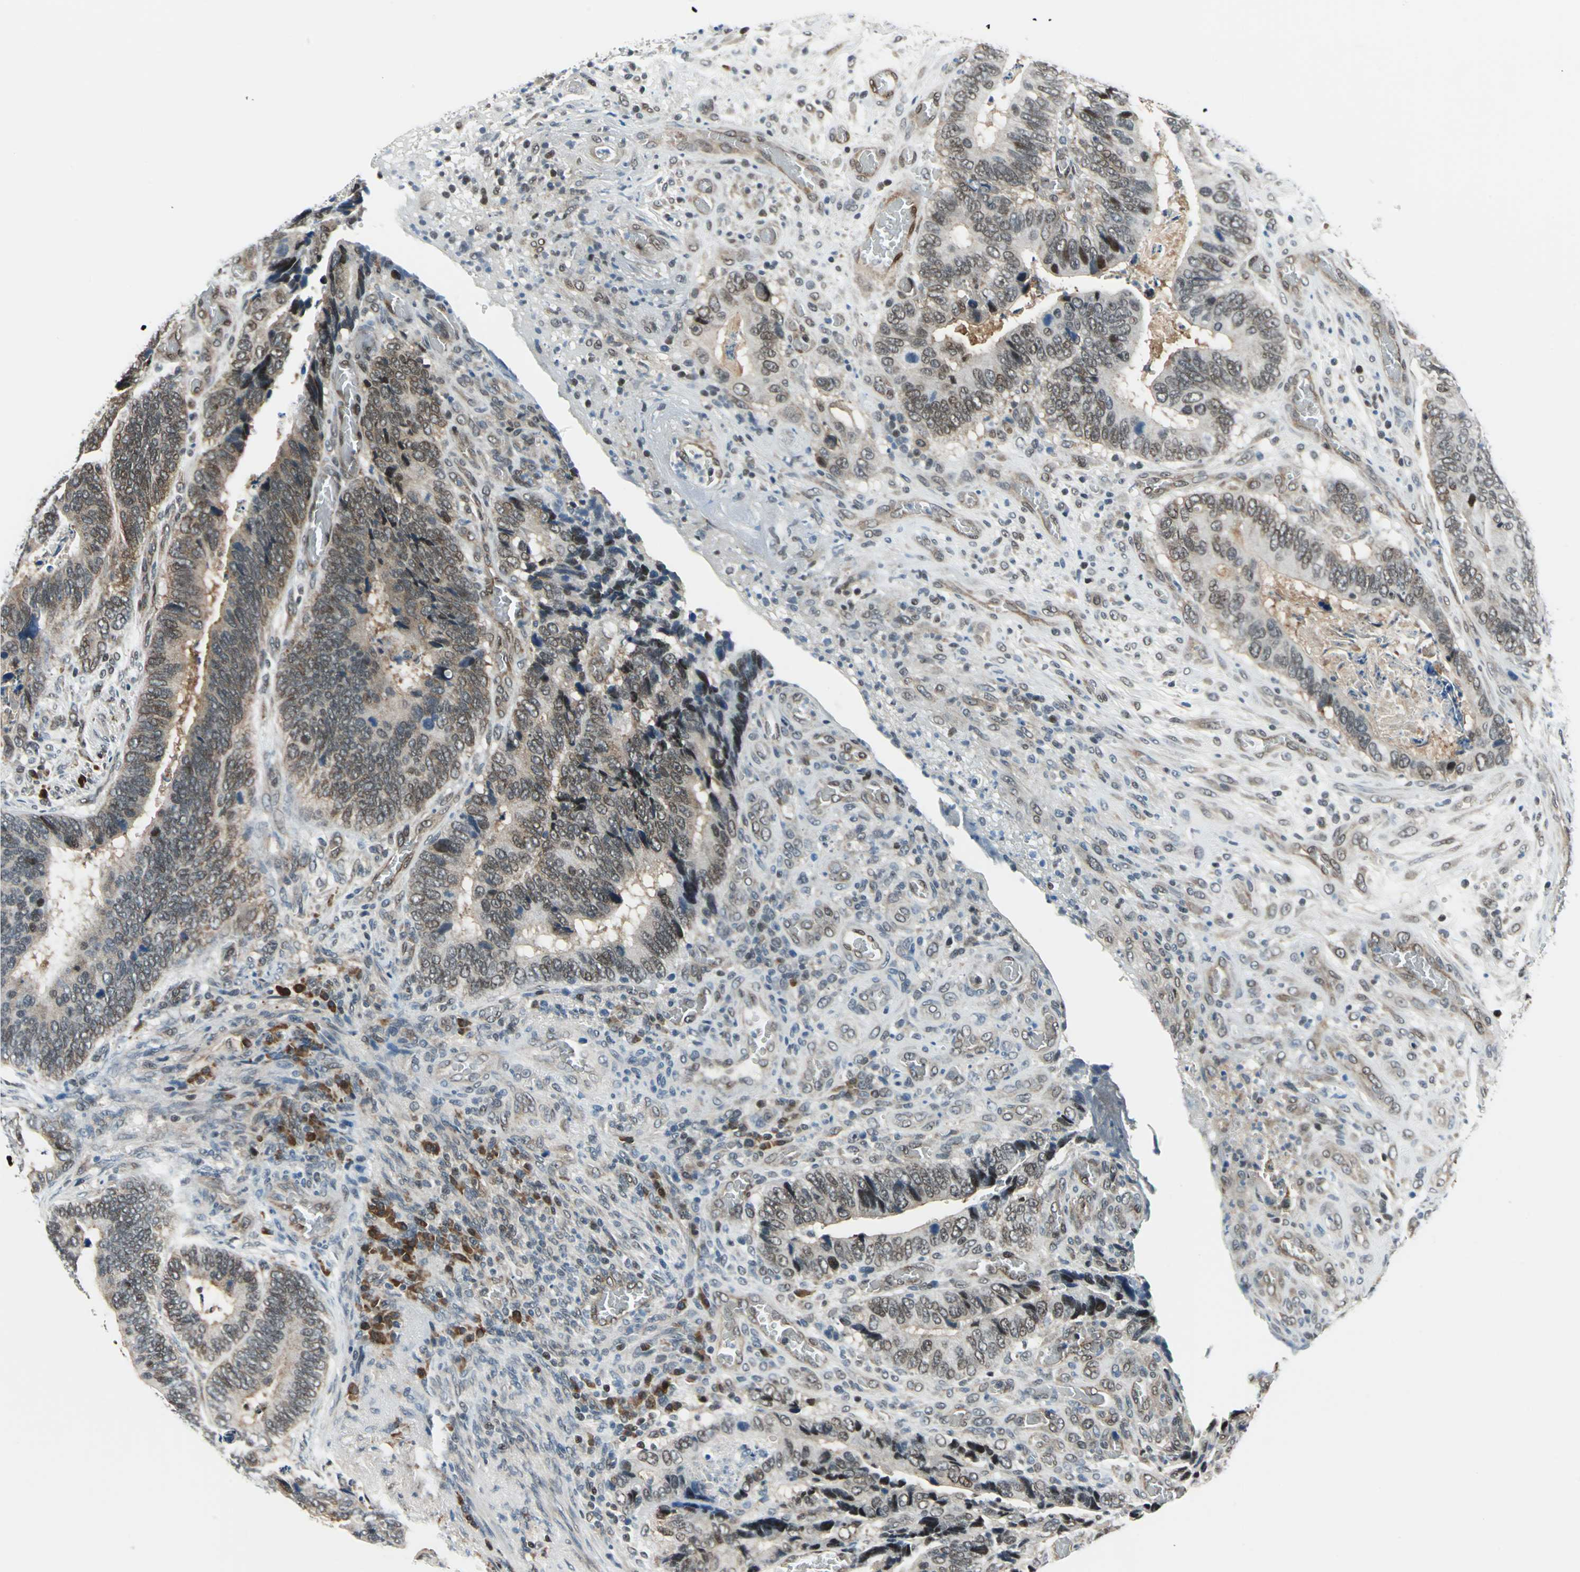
{"staining": {"intensity": "moderate", "quantity": "25%-75%", "location": "cytoplasmic/membranous"}, "tissue": "colorectal cancer", "cell_type": "Tumor cells", "image_type": "cancer", "snomed": [{"axis": "morphology", "description": "Adenocarcinoma, NOS"}, {"axis": "topography", "description": "Colon"}], "caption": "Immunohistochemistry (IHC) micrograph of colorectal cancer (adenocarcinoma) stained for a protein (brown), which shows medium levels of moderate cytoplasmic/membranous positivity in about 25%-75% of tumor cells.", "gene": "POLR3K", "patient": {"sex": "male", "age": 72}}